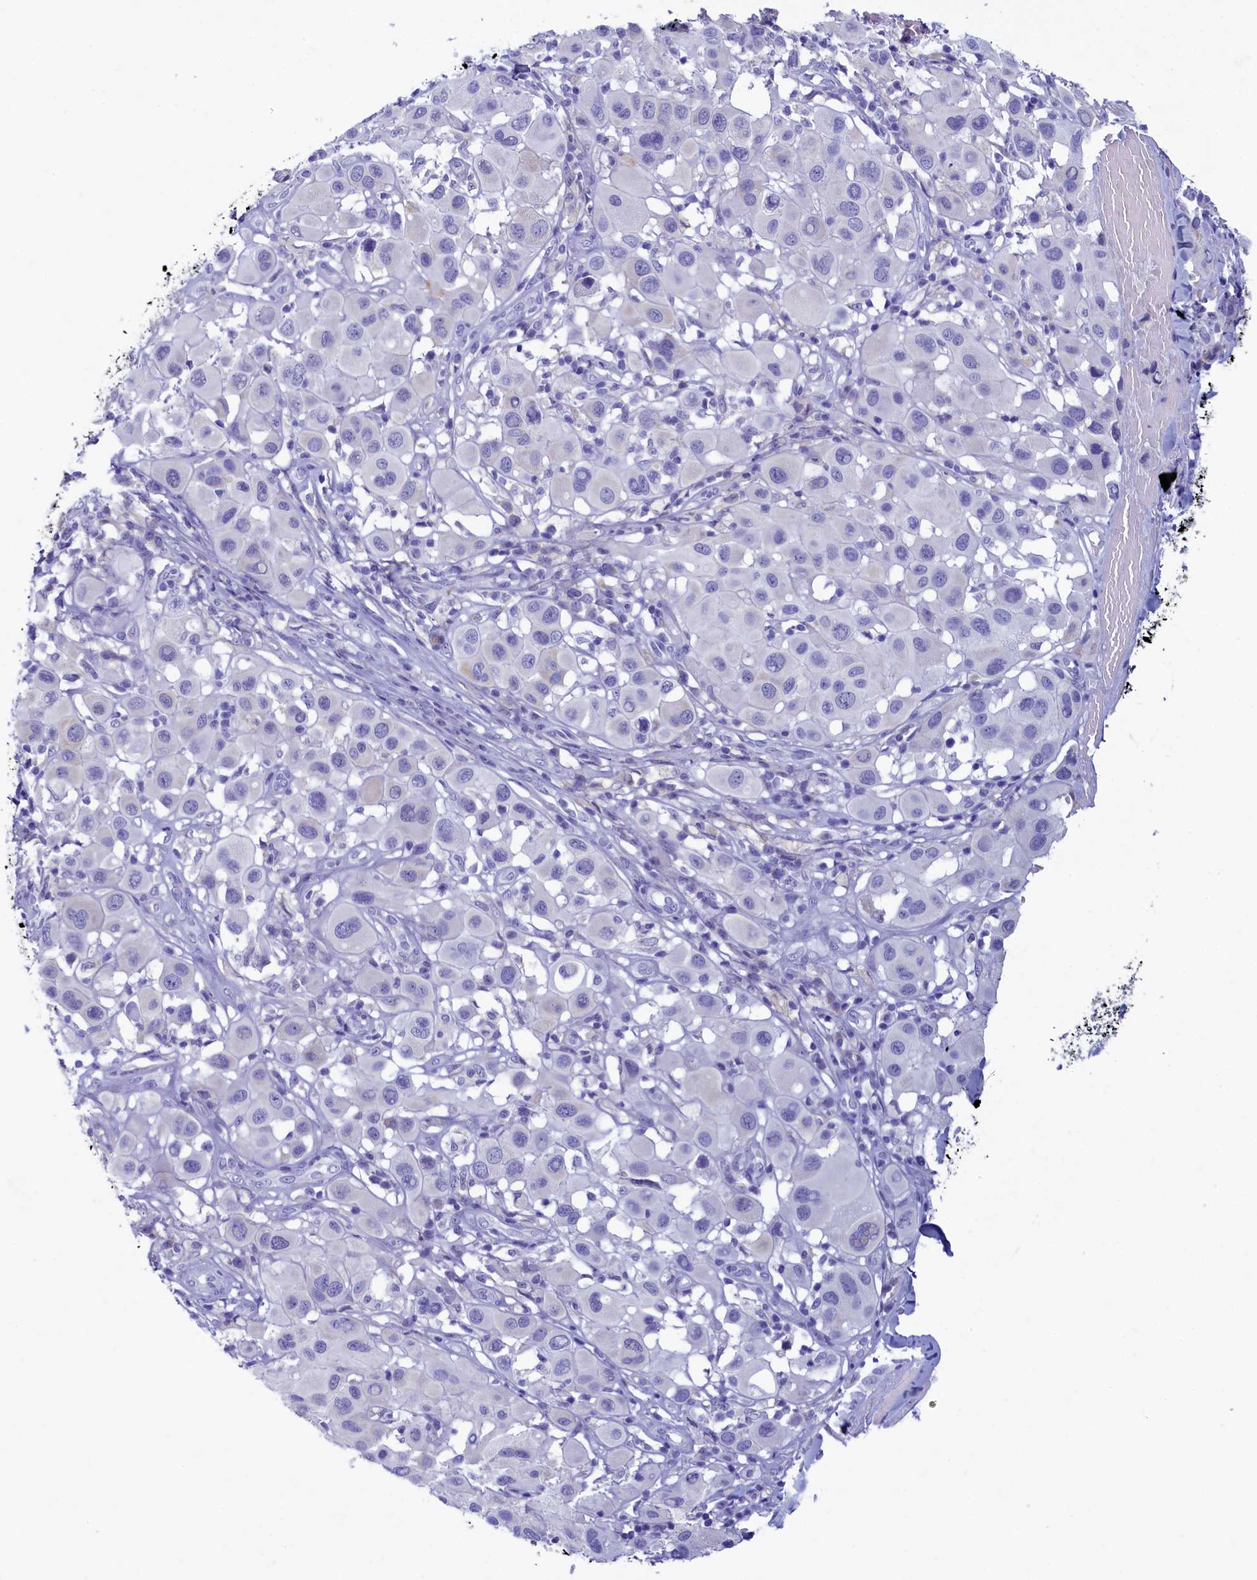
{"staining": {"intensity": "negative", "quantity": "none", "location": "none"}, "tissue": "melanoma", "cell_type": "Tumor cells", "image_type": "cancer", "snomed": [{"axis": "morphology", "description": "Malignant melanoma, Metastatic site"}, {"axis": "topography", "description": "Skin"}], "caption": "Immunohistochemistry (IHC) image of melanoma stained for a protein (brown), which exhibits no expression in tumor cells.", "gene": "SKA3", "patient": {"sex": "male", "age": 41}}